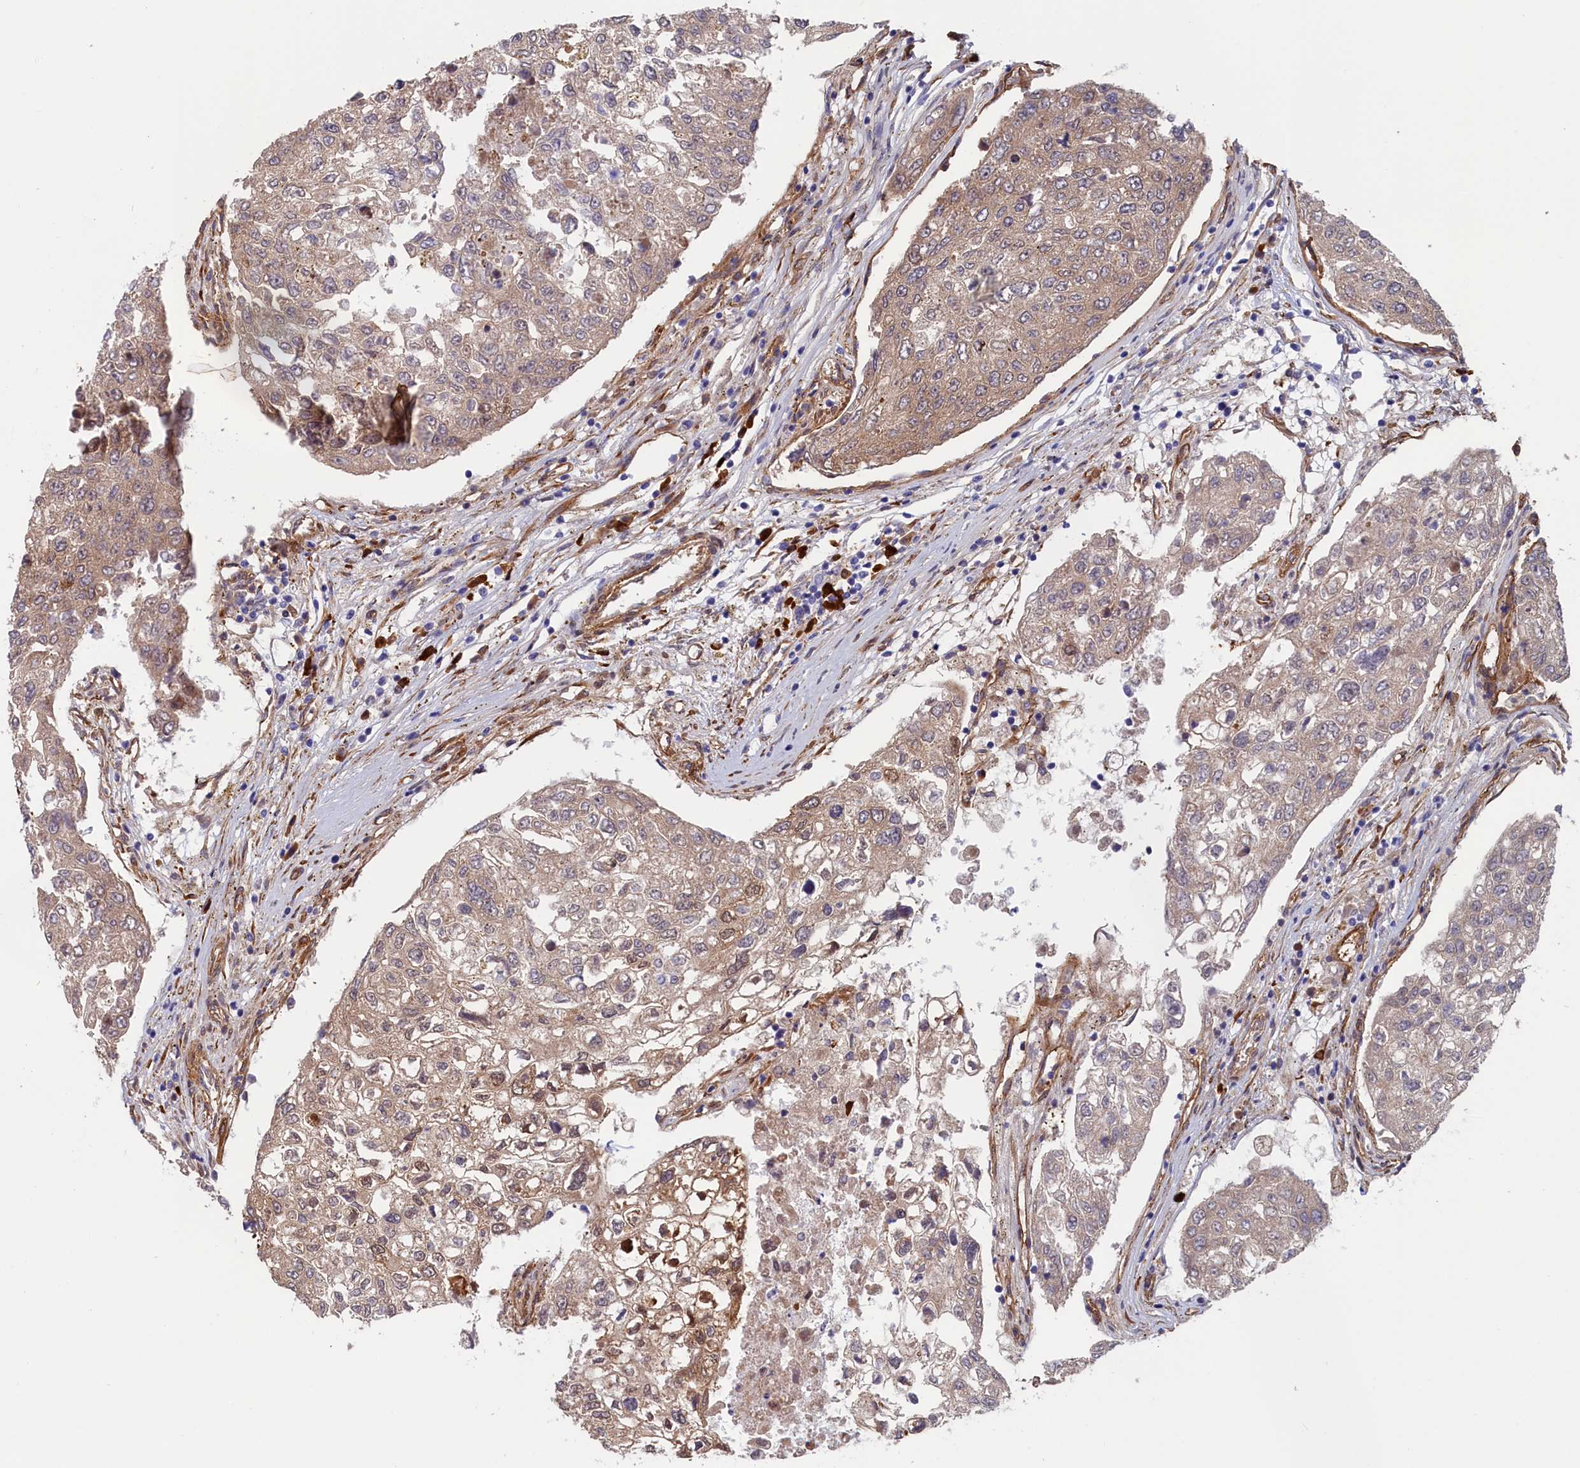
{"staining": {"intensity": "moderate", "quantity": "25%-75%", "location": "cytoplasmic/membranous"}, "tissue": "urothelial cancer", "cell_type": "Tumor cells", "image_type": "cancer", "snomed": [{"axis": "morphology", "description": "Urothelial carcinoma, High grade"}, {"axis": "topography", "description": "Lymph node"}, {"axis": "topography", "description": "Urinary bladder"}], "caption": "A histopathology image showing moderate cytoplasmic/membranous expression in approximately 25%-75% of tumor cells in urothelial cancer, as visualized by brown immunohistochemical staining.", "gene": "CCDC68", "patient": {"sex": "male", "age": 51}}